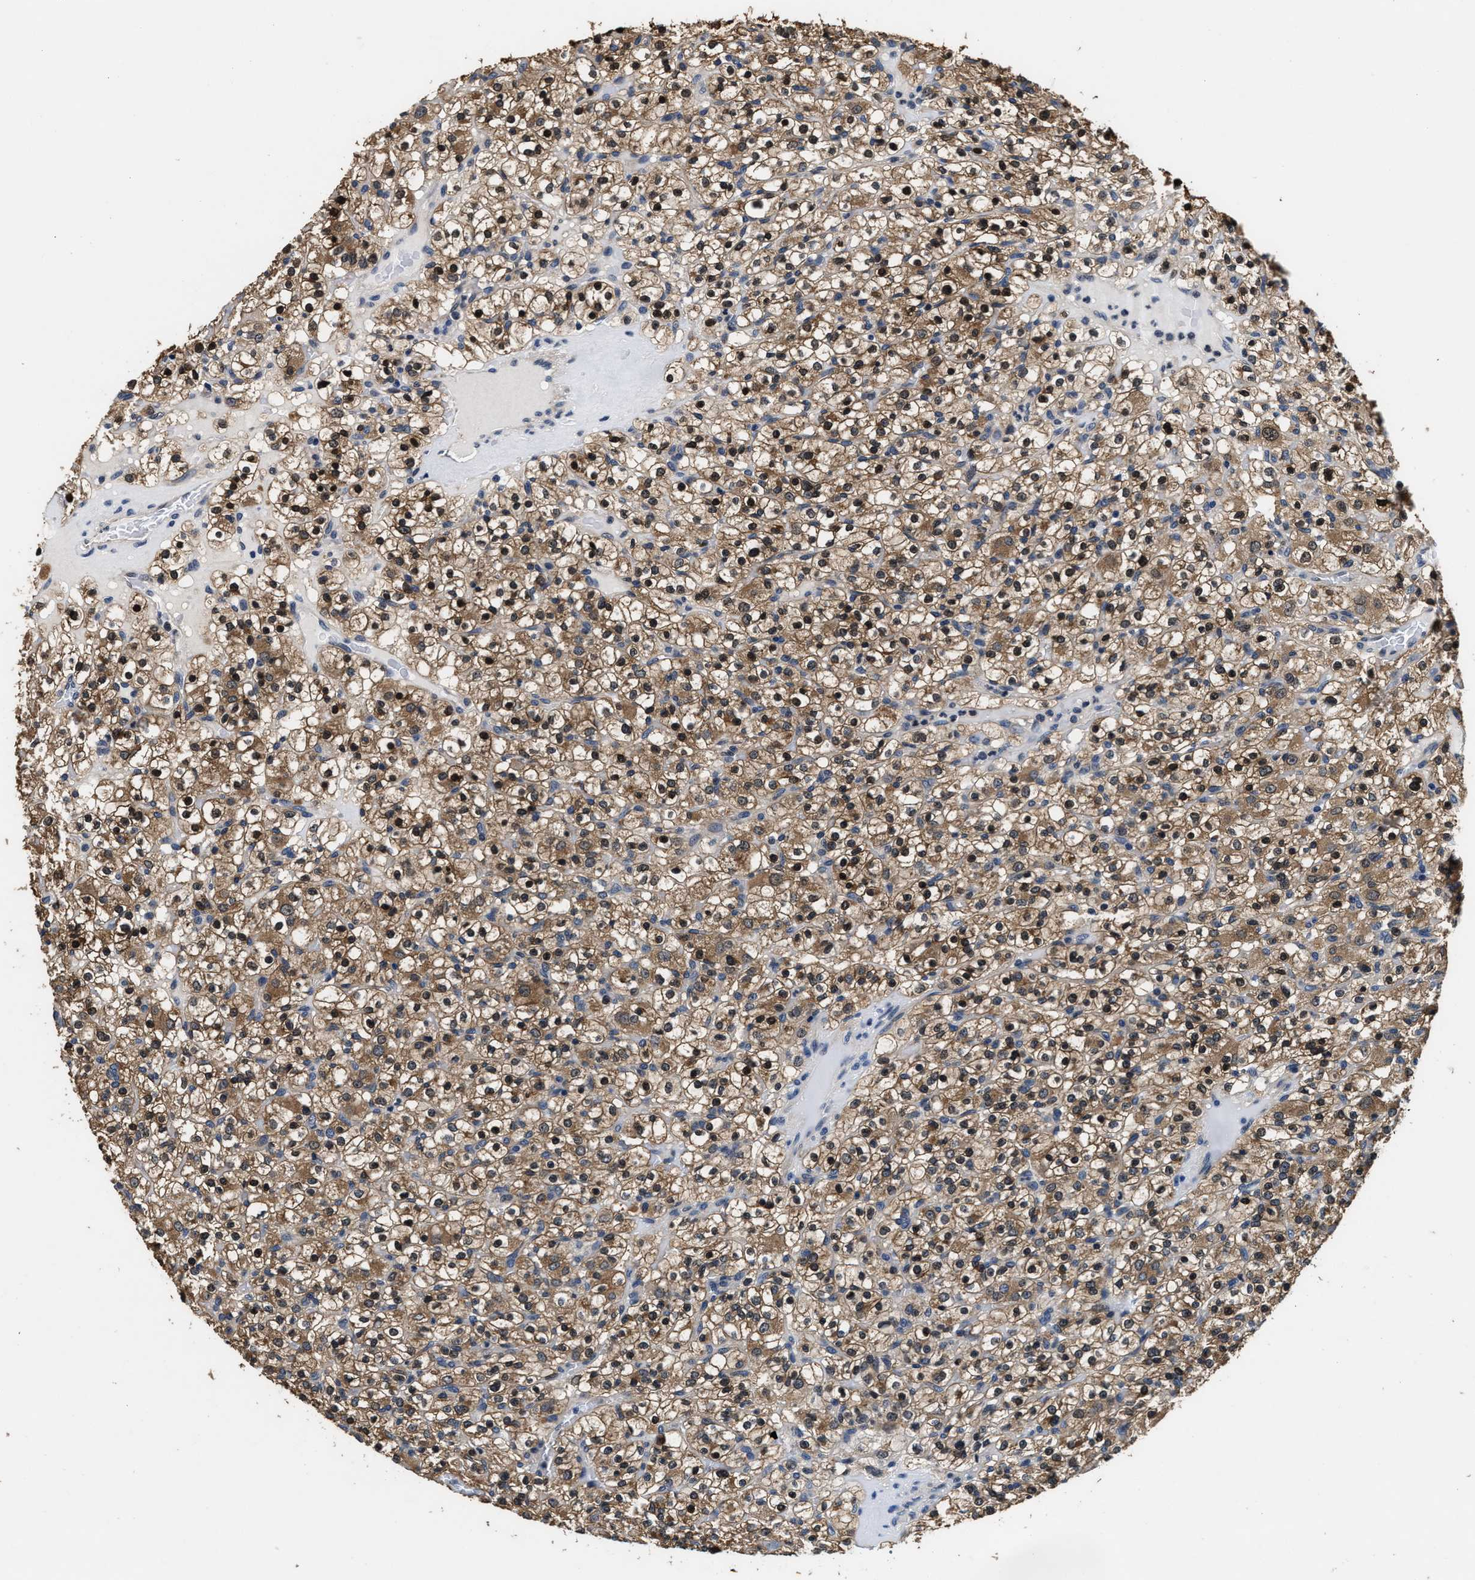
{"staining": {"intensity": "moderate", "quantity": ">75%", "location": "cytoplasmic/membranous,nuclear"}, "tissue": "renal cancer", "cell_type": "Tumor cells", "image_type": "cancer", "snomed": [{"axis": "morphology", "description": "Normal tissue, NOS"}, {"axis": "morphology", "description": "Adenocarcinoma, NOS"}, {"axis": "topography", "description": "Kidney"}], "caption": "The histopathology image exhibits a brown stain indicating the presence of a protein in the cytoplasmic/membranous and nuclear of tumor cells in renal cancer. The staining is performed using DAB brown chromogen to label protein expression. The nuclei are counter-stained blue using hematoxylin.", "gene": "PHPT1", "patient": {"sex": "female", "age": 72}}